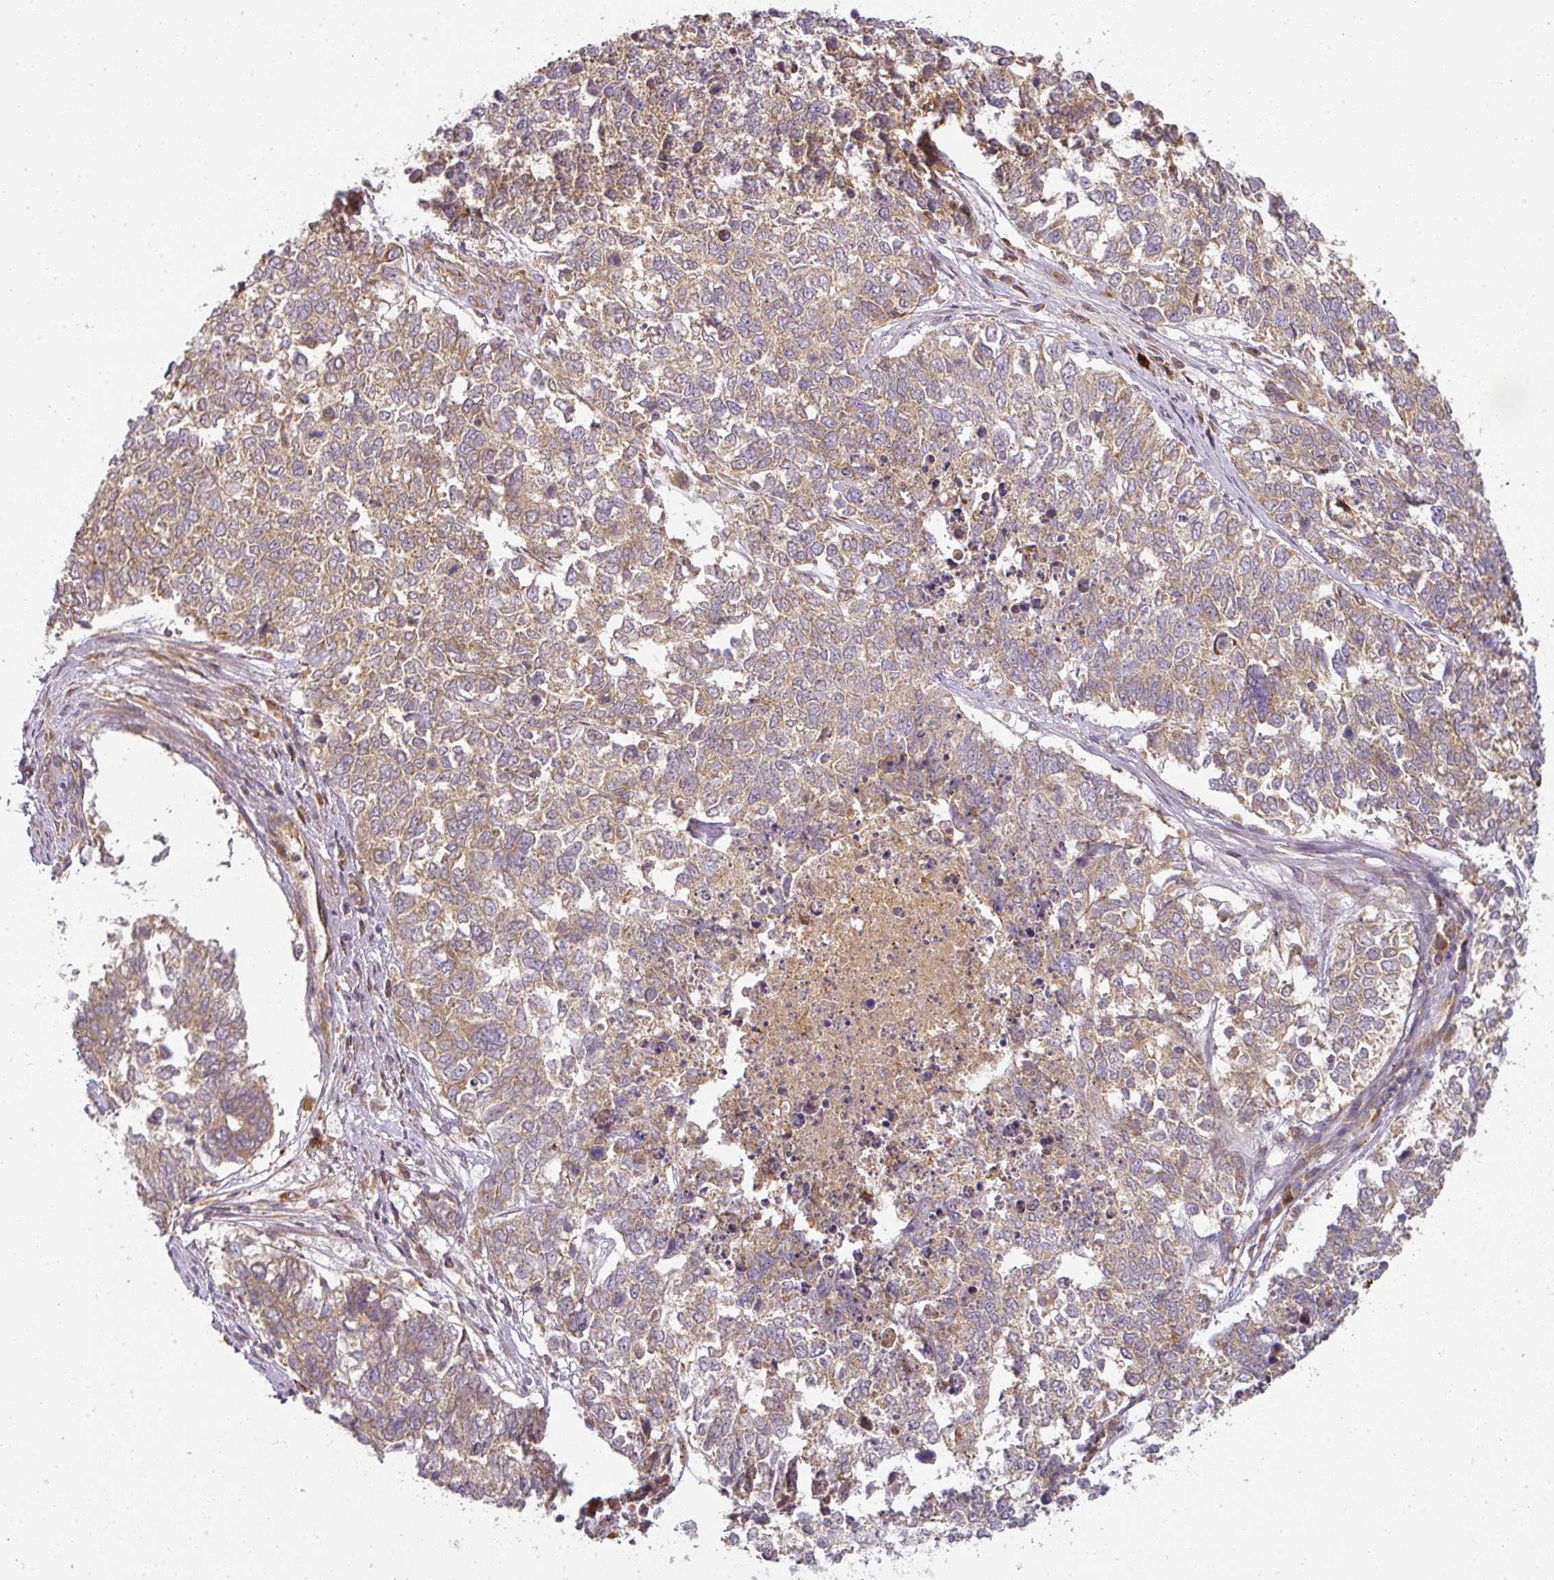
{"staining": {"intensity": "weak", "quantity": "25%-75%", "location": "cytoplasmic/membranous"}, "tissue": "cervical cancer", "cell_type": "Tumor cells", "image_type": "cancer", "snomed": [{"axis": "morphology", "description": "Squamous cell carcinoma, NOS"}, {"axis": "topography", "description": "Cervix"}], "caption": "The histopathology image shows staining of cervical squamous cell carcinoma, revealing weak cytoplasmic/membranous protein expression (brown color) within tumor cells. The staining was performed using DAB to visualize the protein expression in brown, while the nuclei were stained in blue with hematoxylin (Magnification: 20x).", "gene": "CNOT1", "patient": {"sex": "female", "age": 63}}